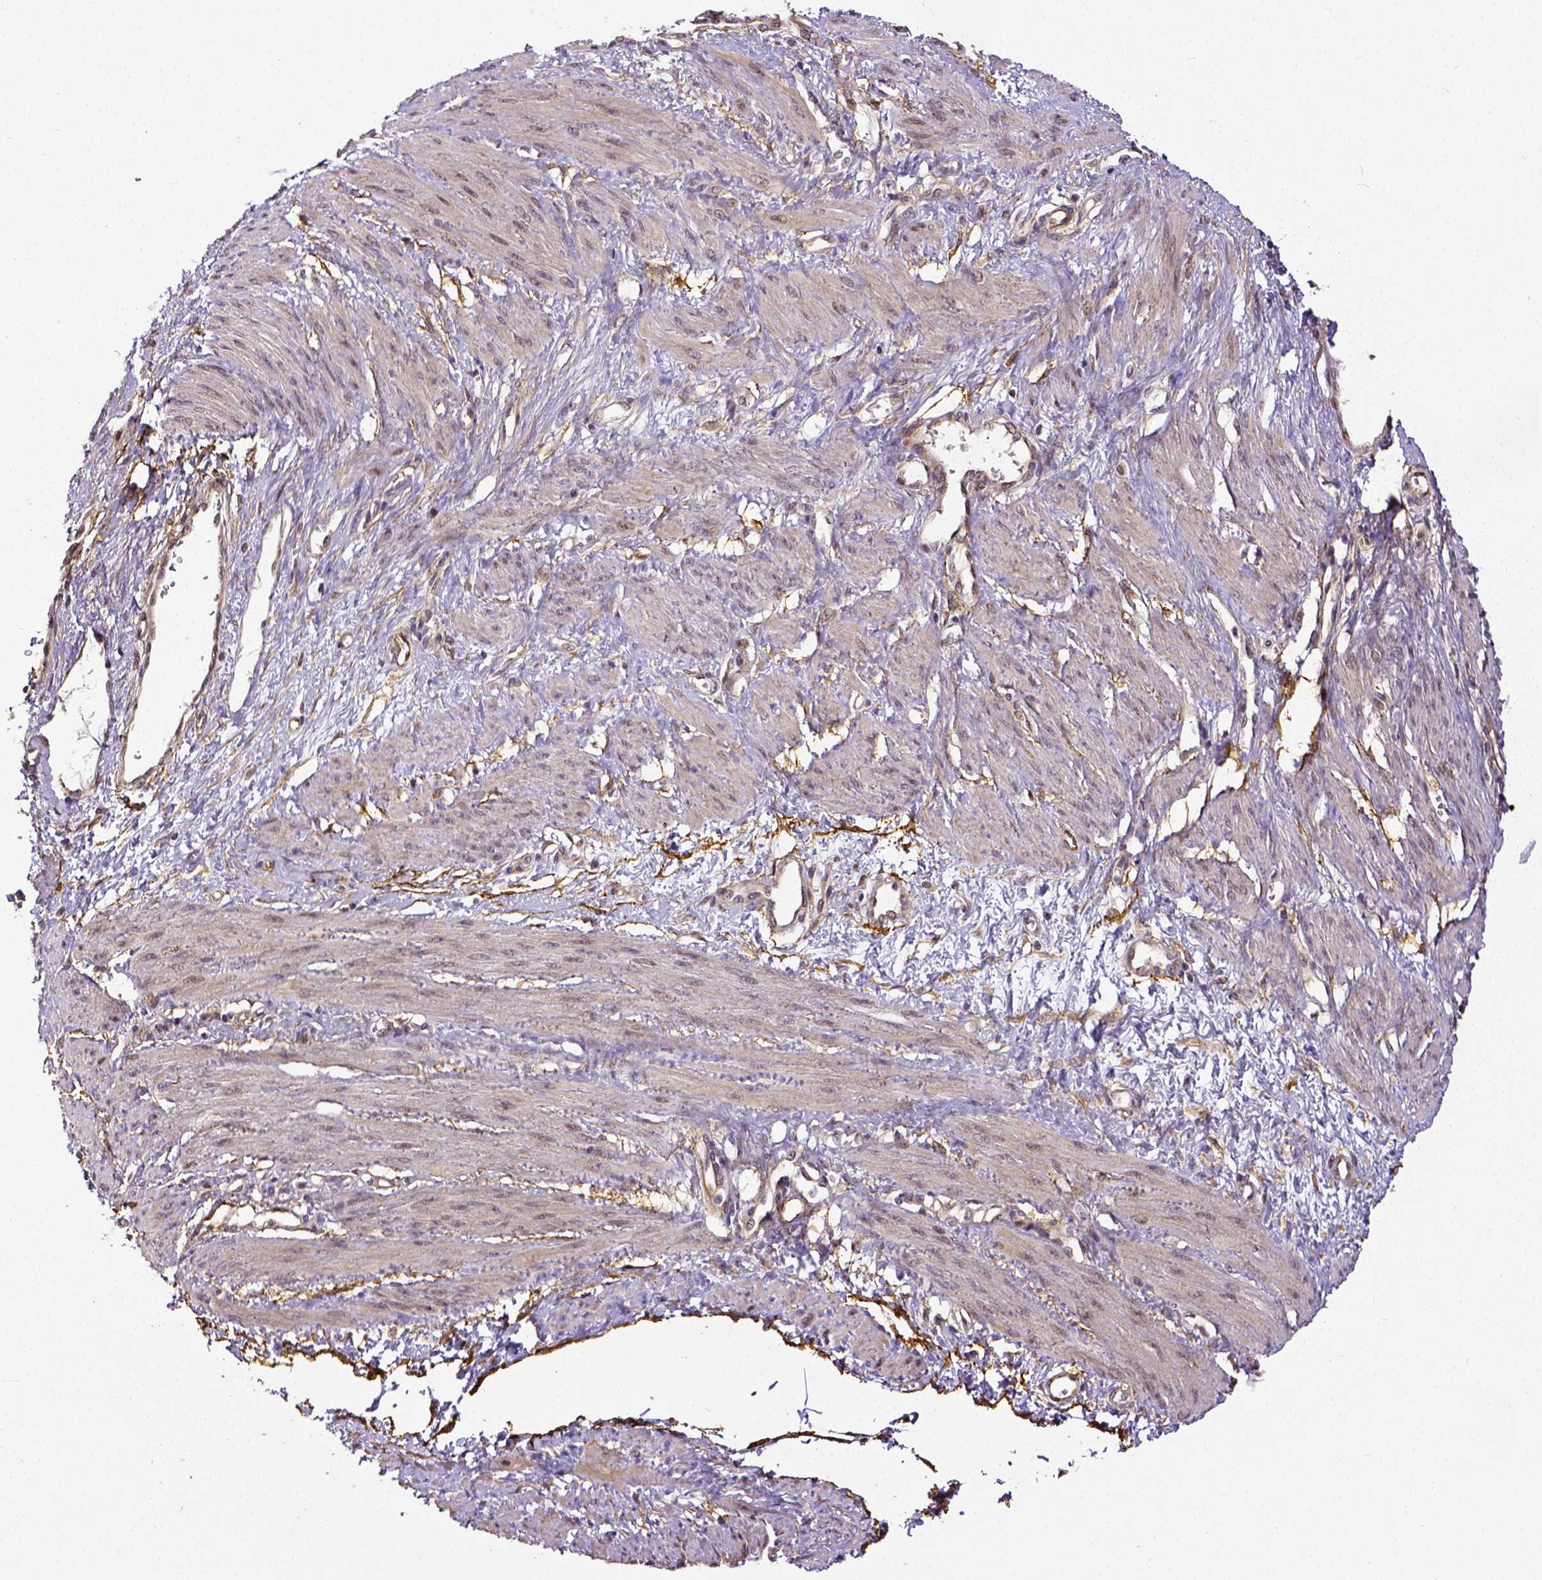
{"staining": {"intensity": "weak", "quantity": "25%-75%", "location": "cytoplasmic/membranous"}, "tissue": "smooth muscle", "cell_type": "Smooth muscle cells", "image_type": "normal", "snomed": [{"axis": "morphology", "description": "Normal tissue, NOS"}, {"axis": "topography", "description": "Smooth muscle"}, {"axis": "topography", "description": "Uterus"}], "caption": "Immunohistochemistry (IHC) (DAB) staining of unremarkable smooth muscle shows weak cytoplasmic/membranous protein staining in approximately 25%-75% of smooth muscle cells.", "gene": "DICER1", "patient": {"sex": "female", "age": 39}}